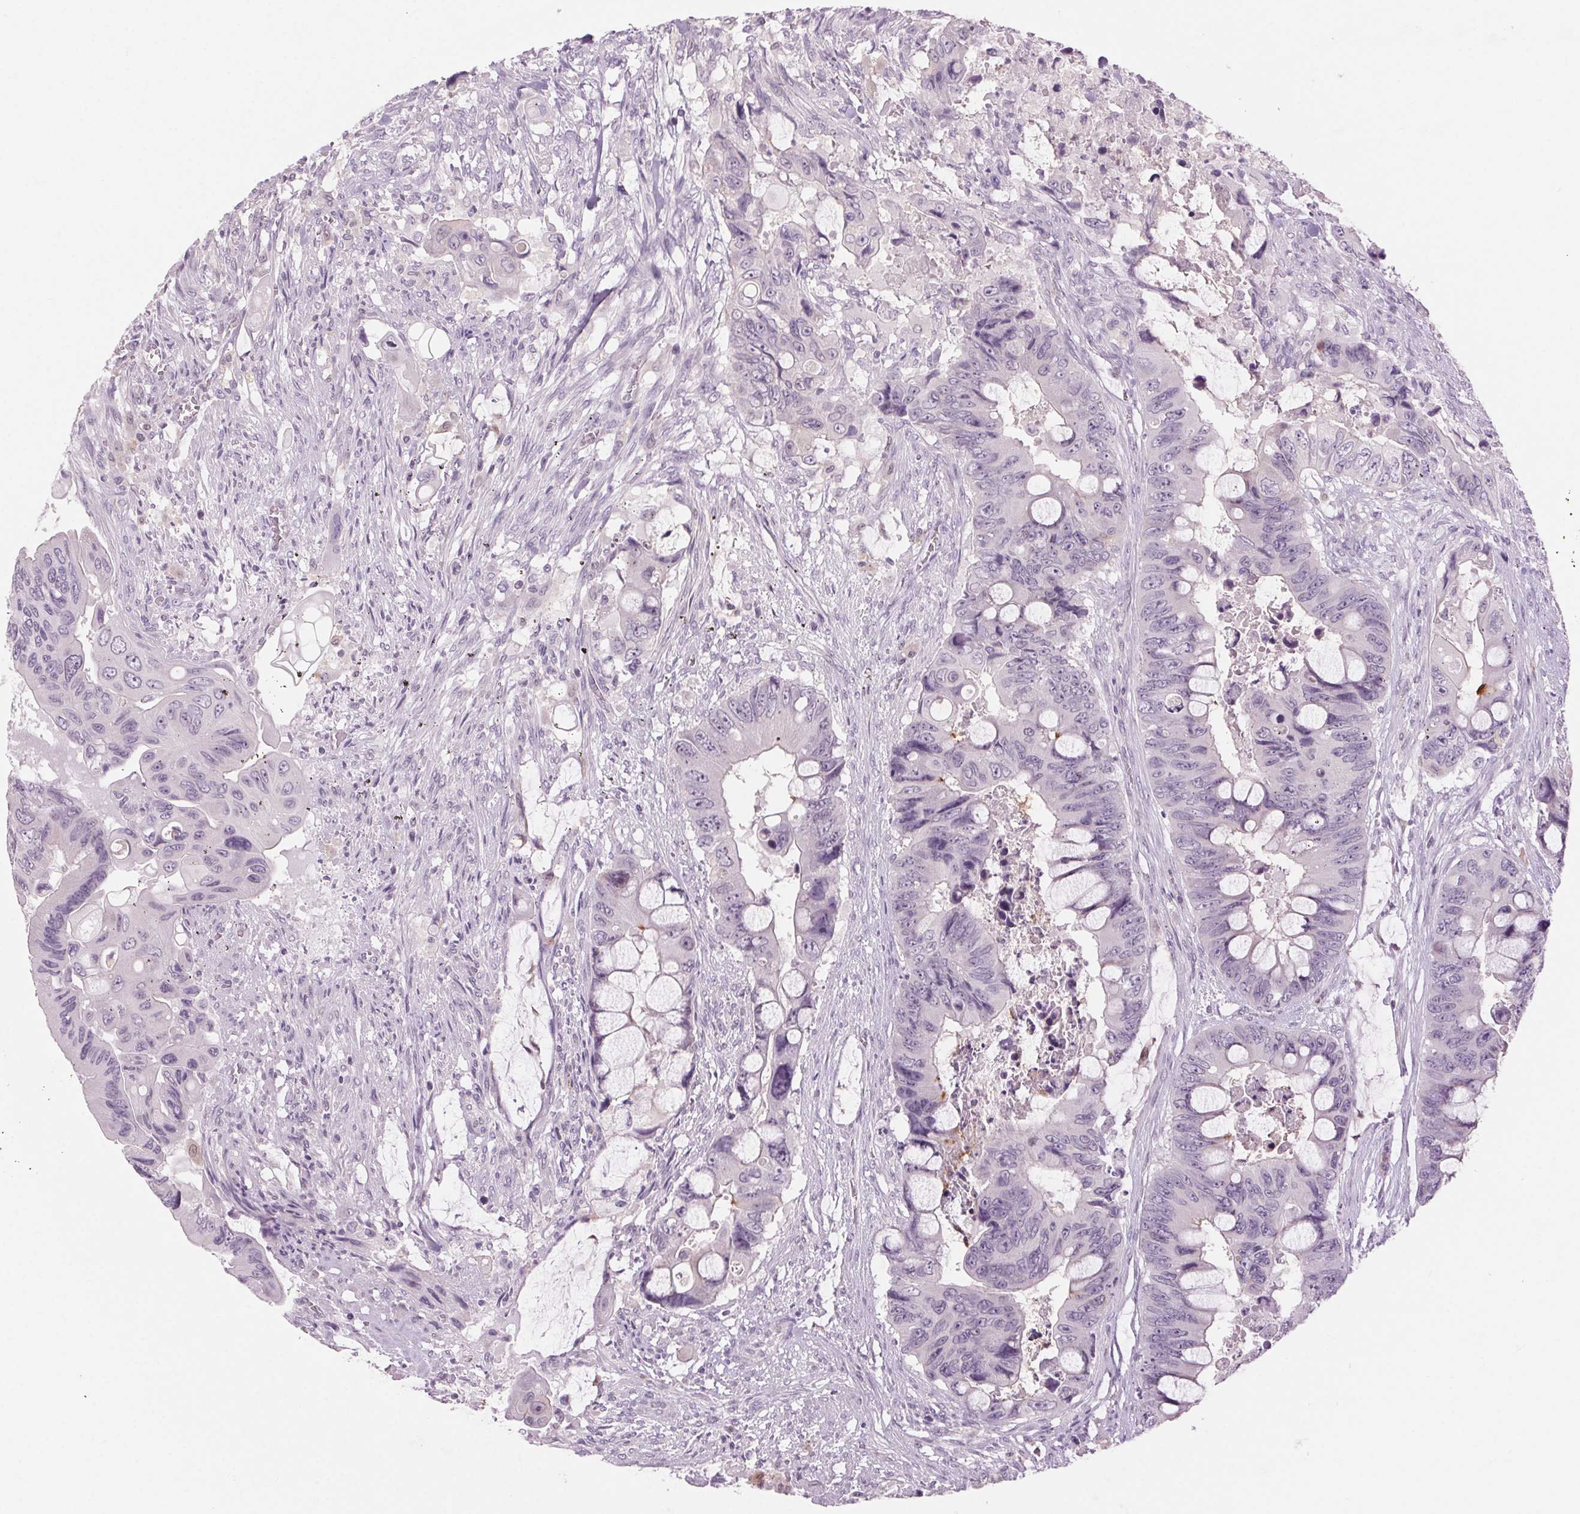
{"staining": {"intensity": "negative", "quantity": "none", "location": "none"}, "tissue": "colorectal cancer", "cell_type": "Tumor cells", "image_type": "cancer", "snomed": [{"axis": "morphology", "description": "Adenocarcinoma, NOS"}, {"axis": "topography", "description": "Rectum"}], "caption": "Tumor cells show no significant protein positivity in colorectal adenocarcinoma. The staining is performed using DAB brown chromogen with nuclei counter-stained in using hematoxylin.", "gene": "SLC6A19", "patient": {"sex": "male", "age": 63}}